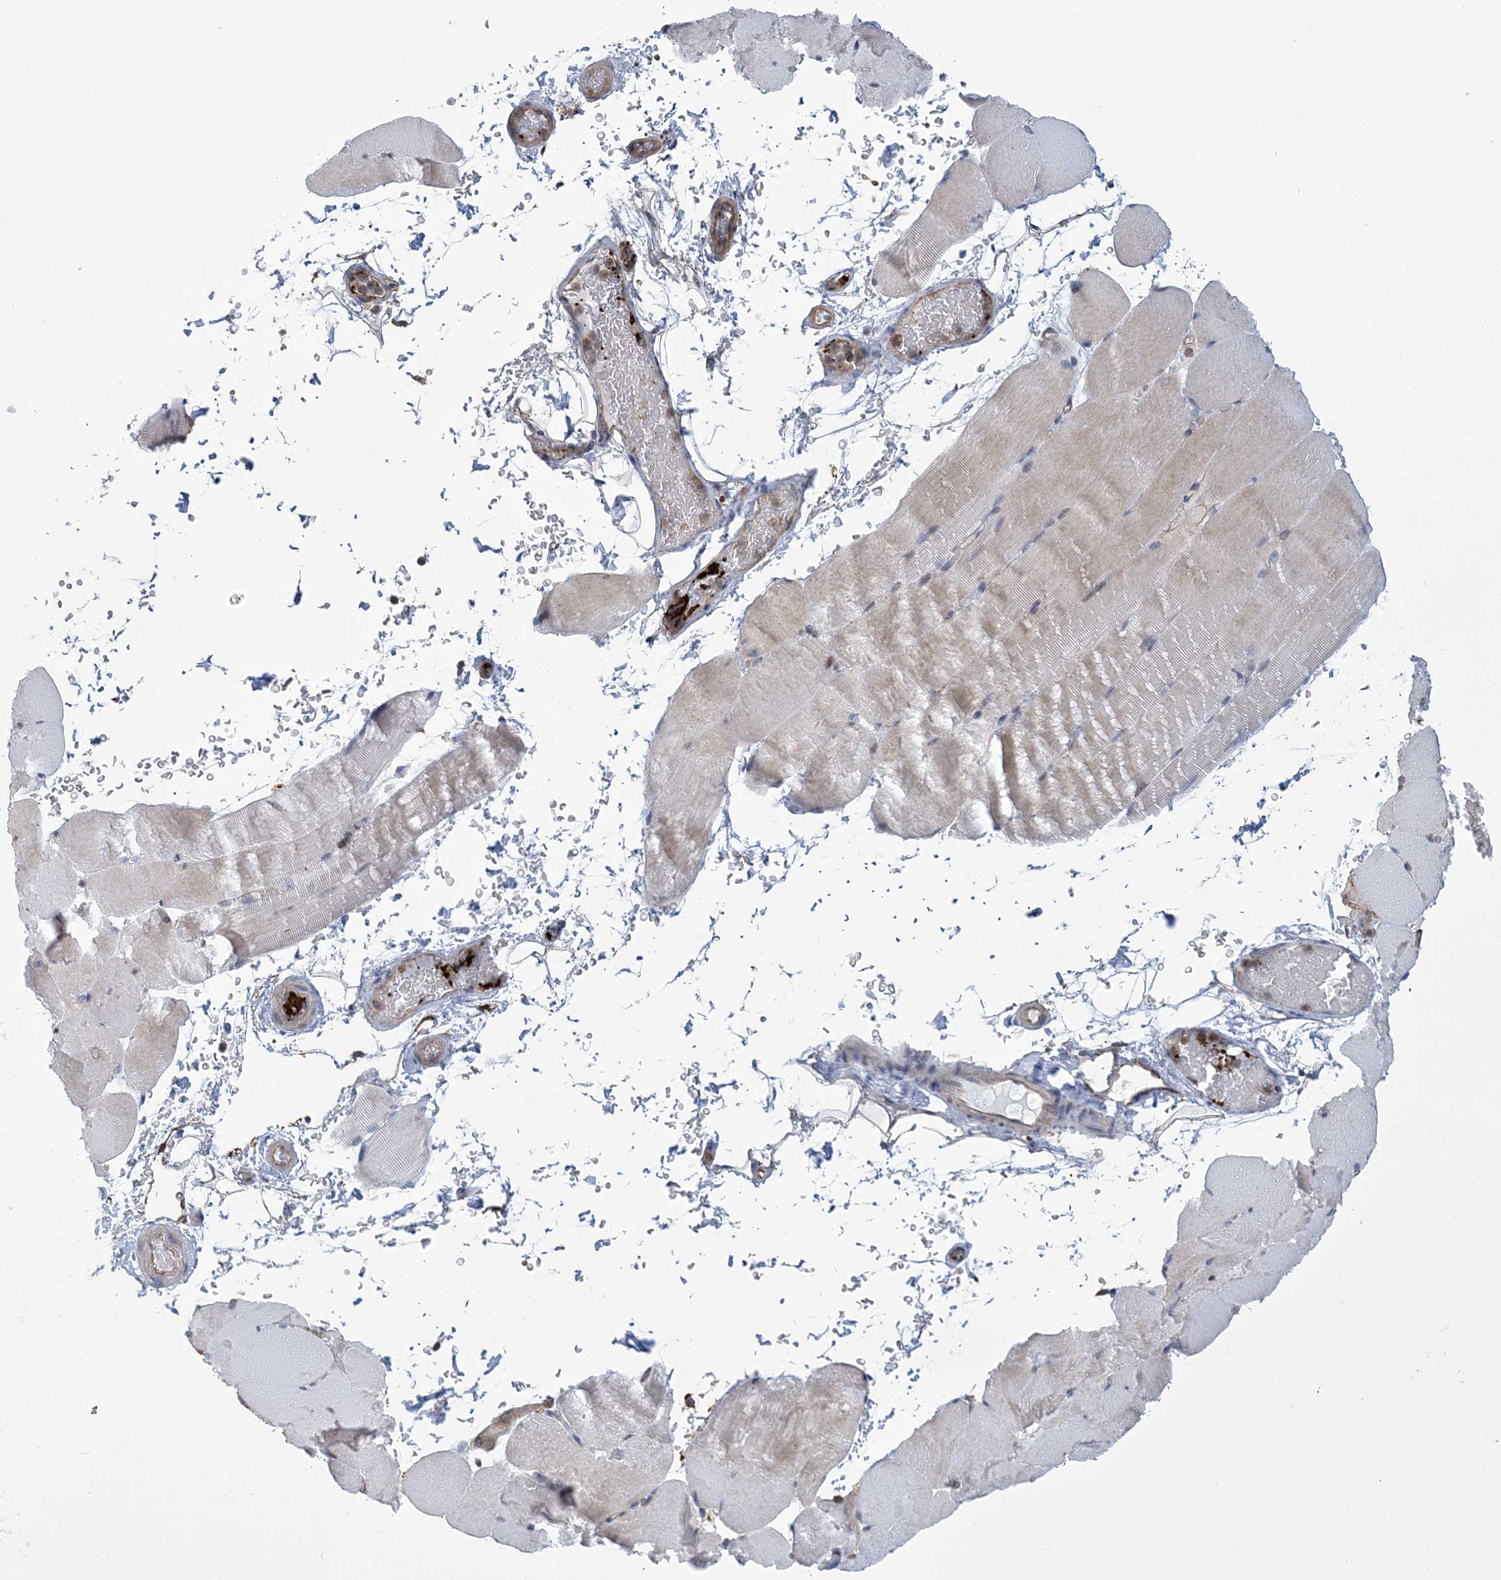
{"staining": {"intensity": "negative", "quantity": "none", "location": "none"}, "tissue": "skeletal muscle", "cell_type": "Myocytes", "image_type": "normal", "snomed": [{"axis": "morphology", "description": "Normal tissue, NOS"}, {"axis": "topography", "description": "Skeletal muscle"}, {"axis": "topography", "description": "Parathyroid gland"}], "caption": "A histopathology image of skeletal muscle stained for a protein exhibits no brown staining in myocytes. (Brightfield microscopy of DAB immunohistochemistry (IHC) at high magnification).", "gene": "ARAP2", "patient": {"sex": "female", "age": 37}}